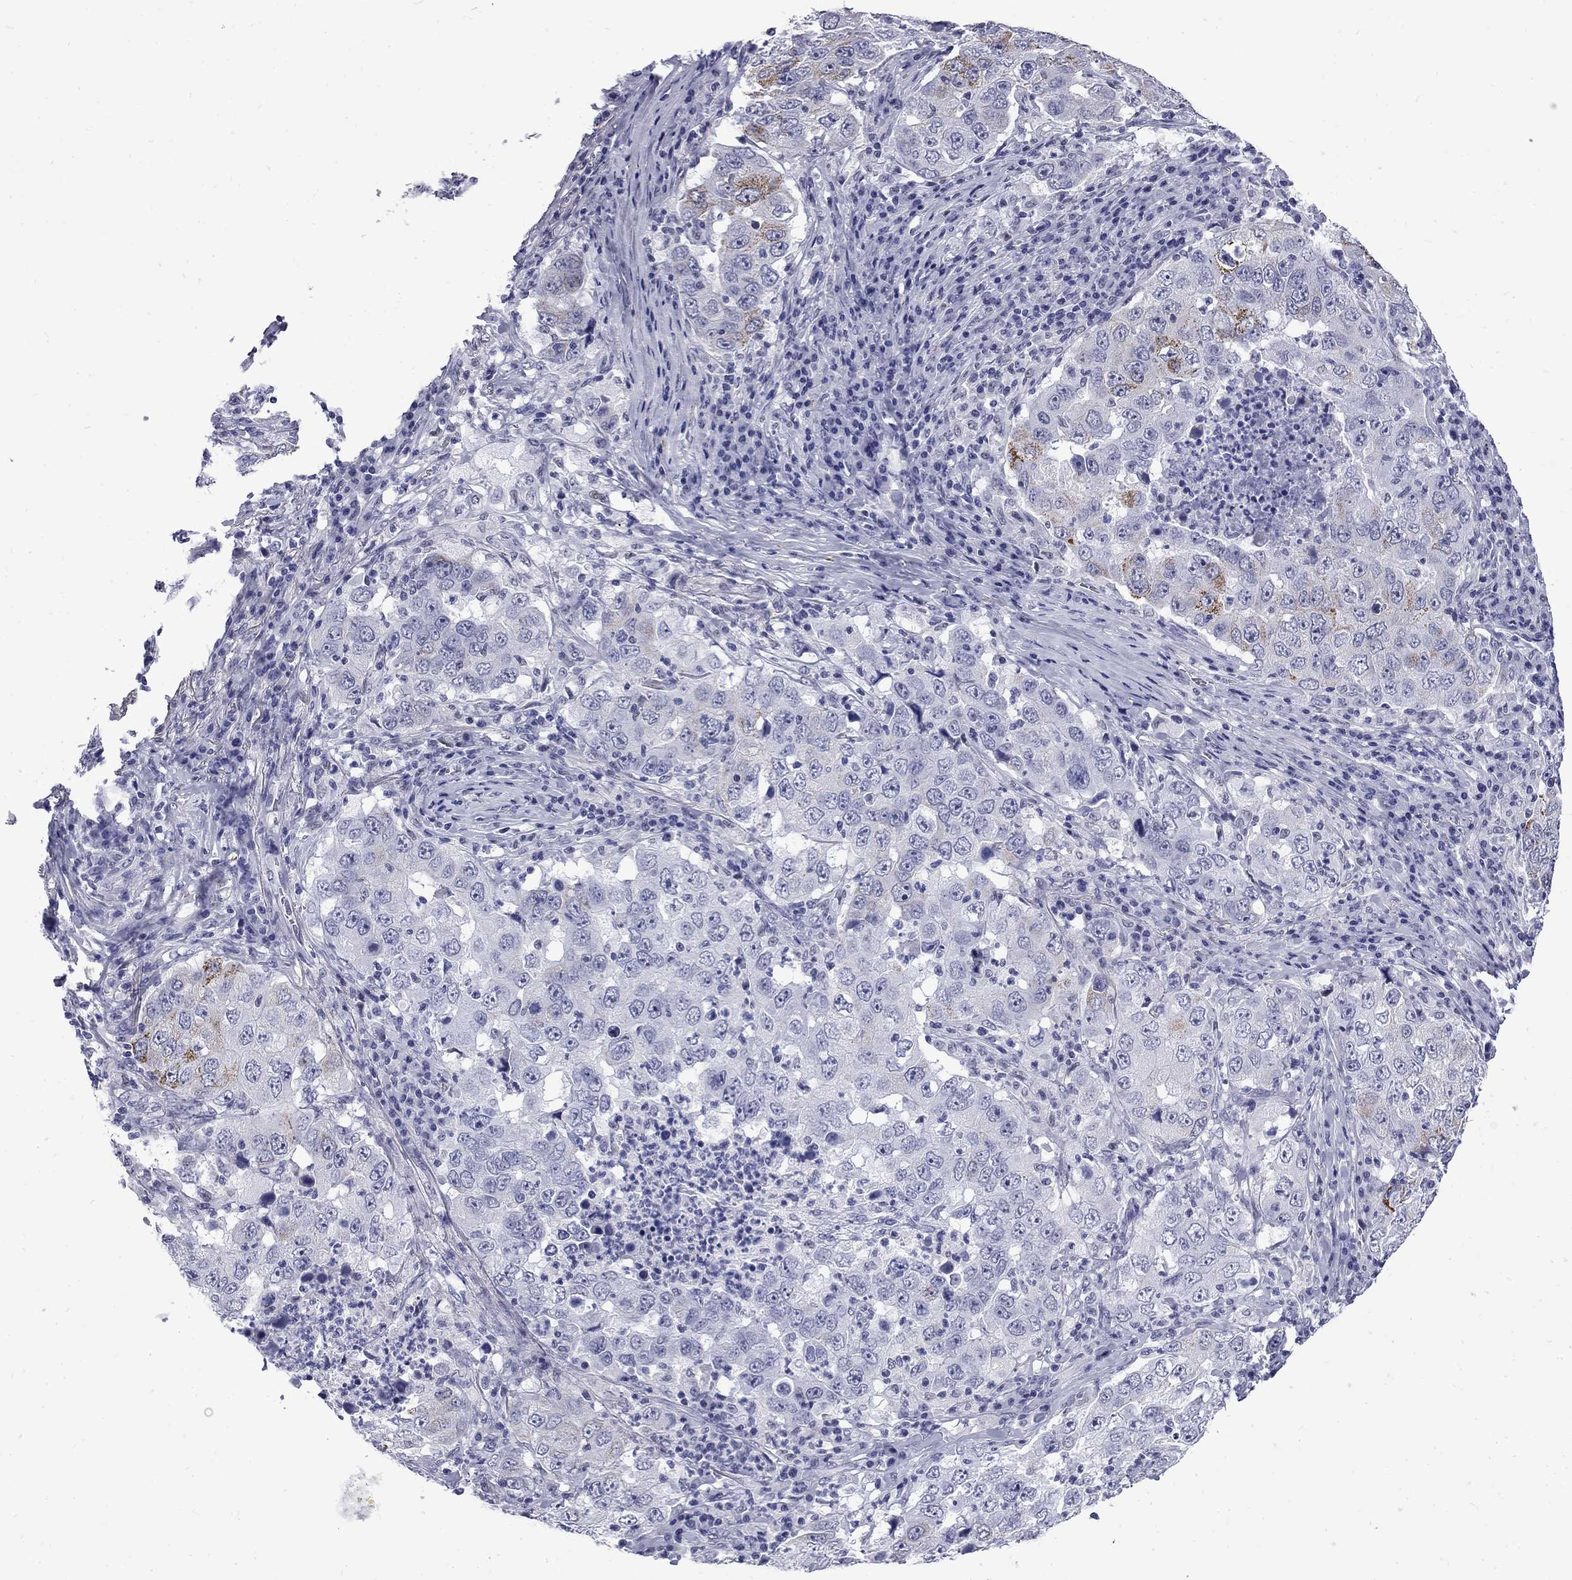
{"staining": {"intensity": "negative", "quantity": "none", "location": "none"}, "tissue": "lung cancer", "cell_type": "Tumor cells", "image_type": "cancer", "snomed": [{"axis": "morphology", "description": "Adenocarcinoma, NOS"}, {"axis": "topography", "description": "Lung"}], "caption": "Photomicrograph shows no significant protein expression in tumor cells of lung adenocarcinoma.", "gene": "MGARP", "patient": {"sex": "male", "age": 73}}